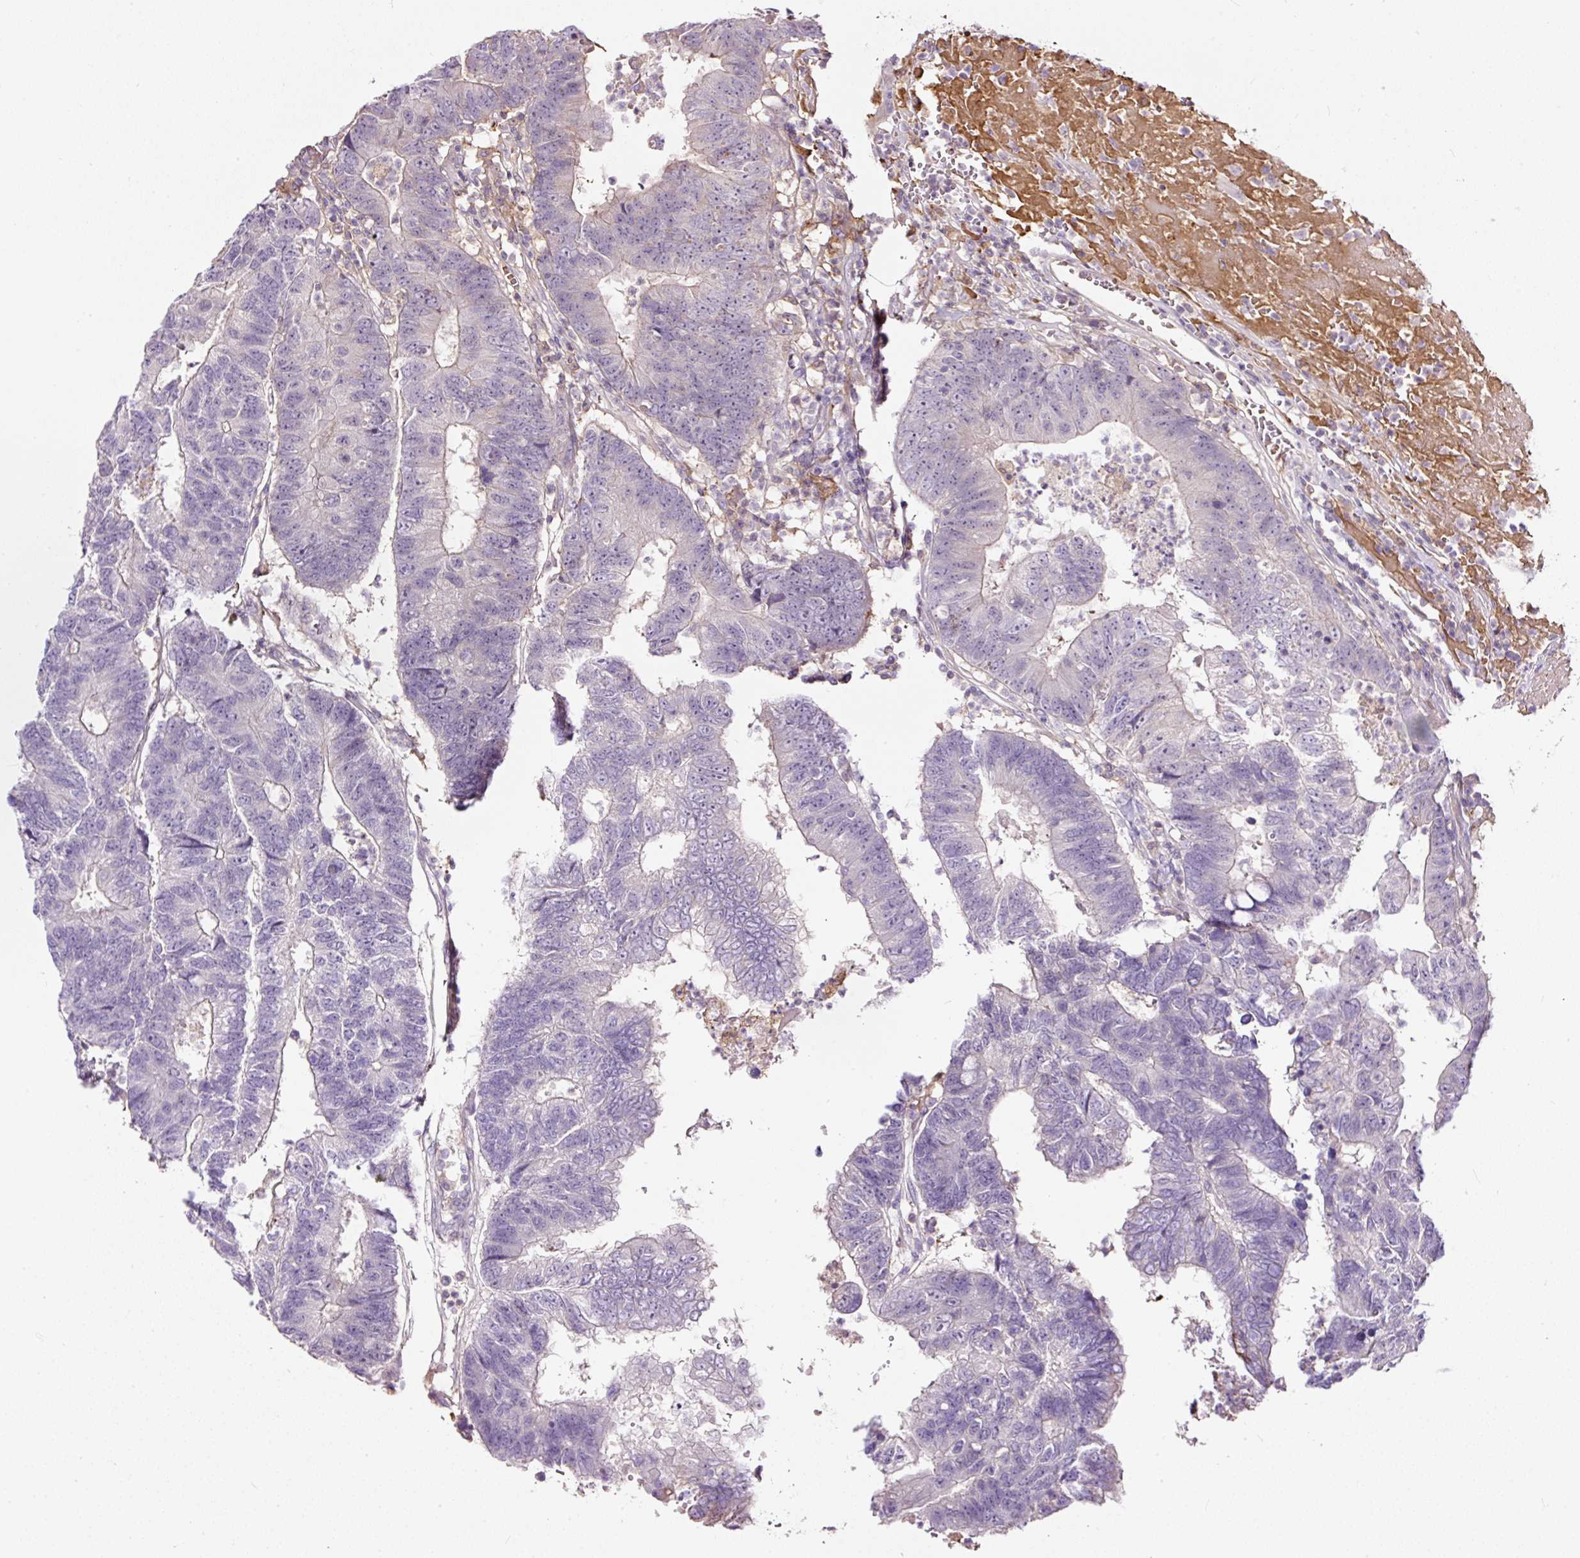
{"staining": {"intensity": "negative", "quantity": "none", "location": "none"}, "tissue": "colorectal cancer", "cell_type": "Tumor cells", "image_type": "cancer", "snomed": [{"axis": "morphology", "description": "Adenocarcinoma, NOS"}, {"axis": "topography", "description": "Colon"}], "caption": "Tumor cells show no significant expression in adenocarcinoma (colorectal).", "gene": "LRRC24", "patient": {"sex": "female", "age": 48}}